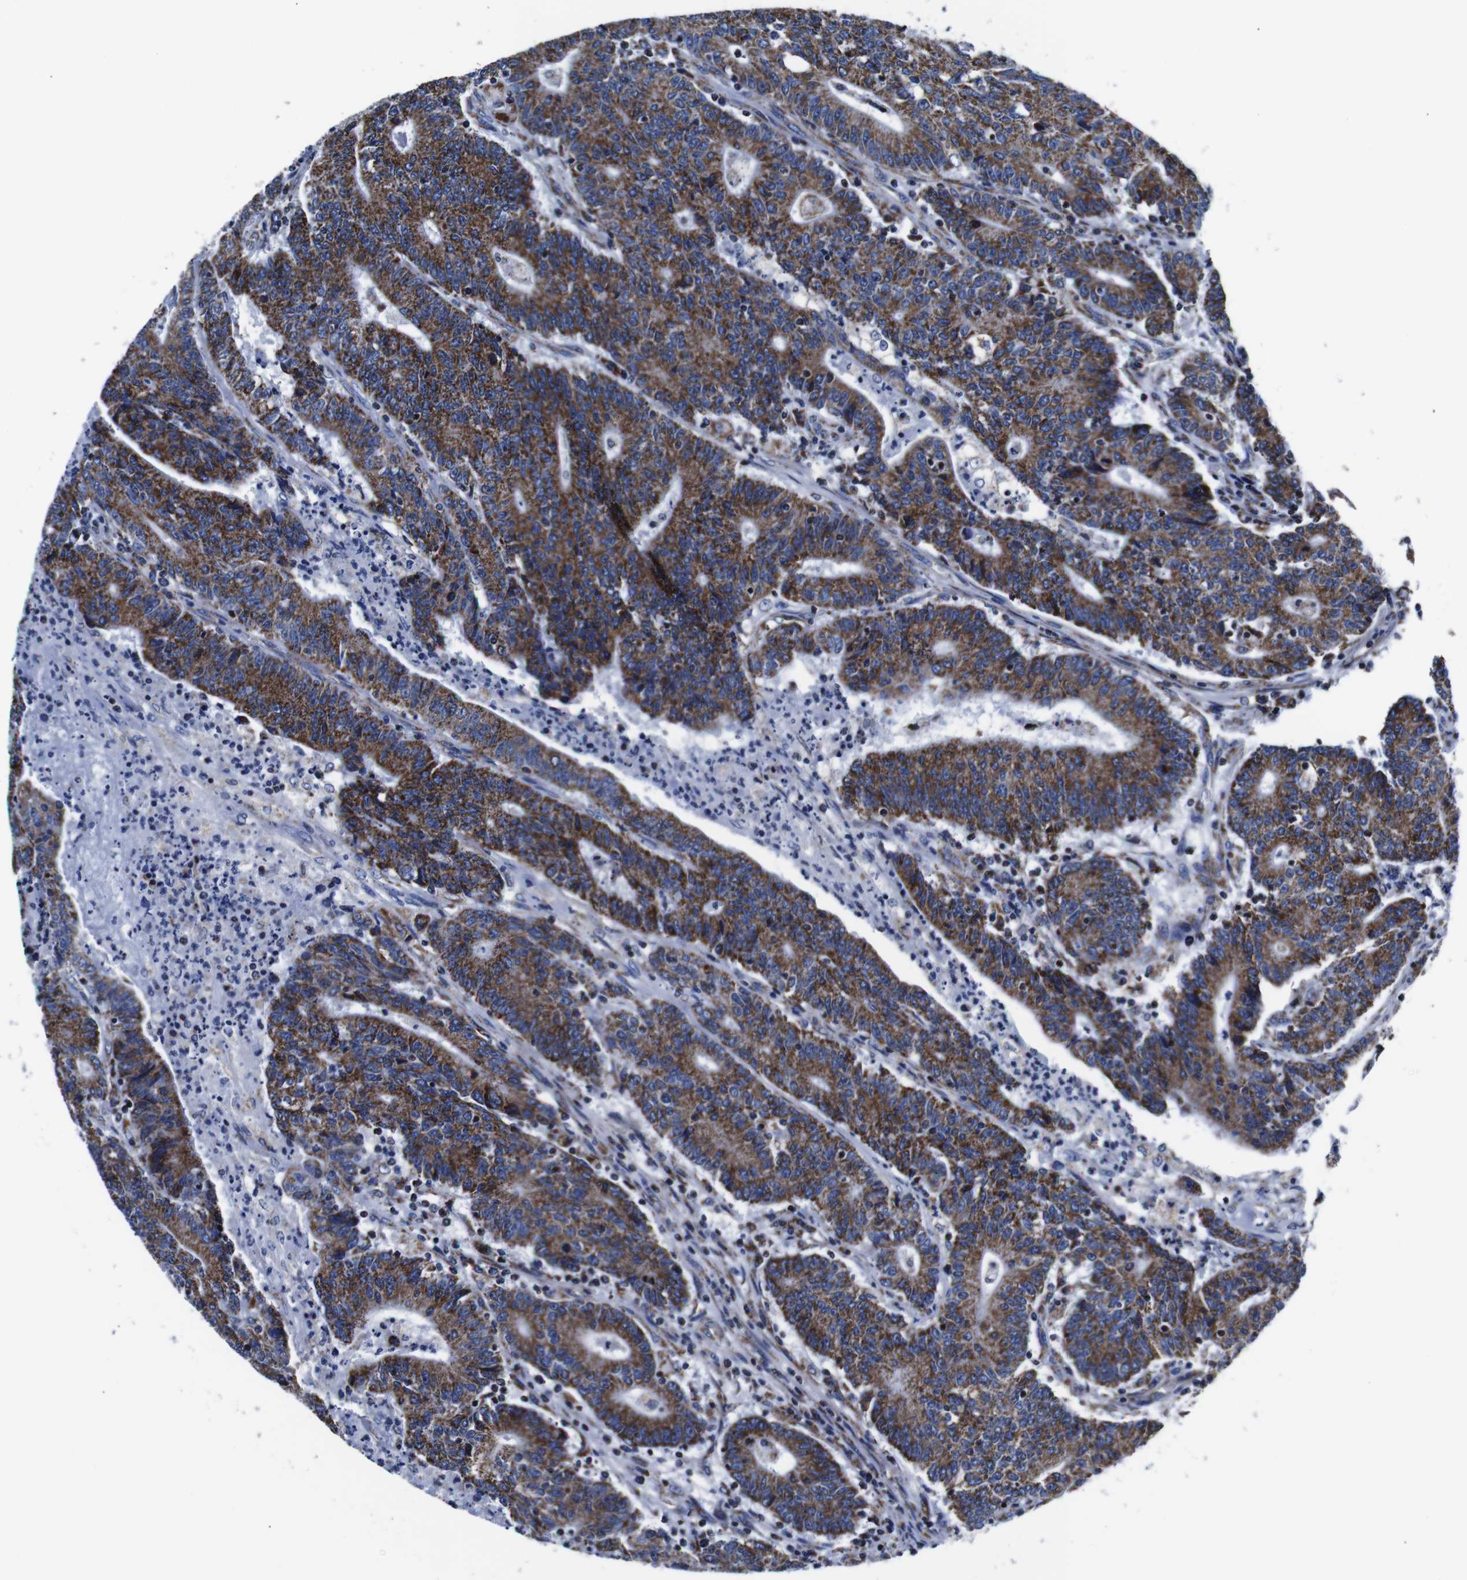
{"staining": {"intensity": "moderate", "quantity": ">75%", "location": "cytoplasmic/membranous"}, "tissue": "colorectal cancer", "cell_type": "Tumor cells", "image_type": "cancer", "snomed": [{"axis": "morphology", "description": "Normal tissue, NOS"}, {"axis": "morphology", "description": "Adenocarcinoma, NOS"}, {"axis": "topography", "description": "Colon"}], "caption": "The micrograph shows a brown stain indicating the presence of a protein in the cytoplasmic/membranous of tumor cells in adenocarcinoma (colorectal).", "gene": "FKBP9", "patient": {"sex": "female", "age": 75}}